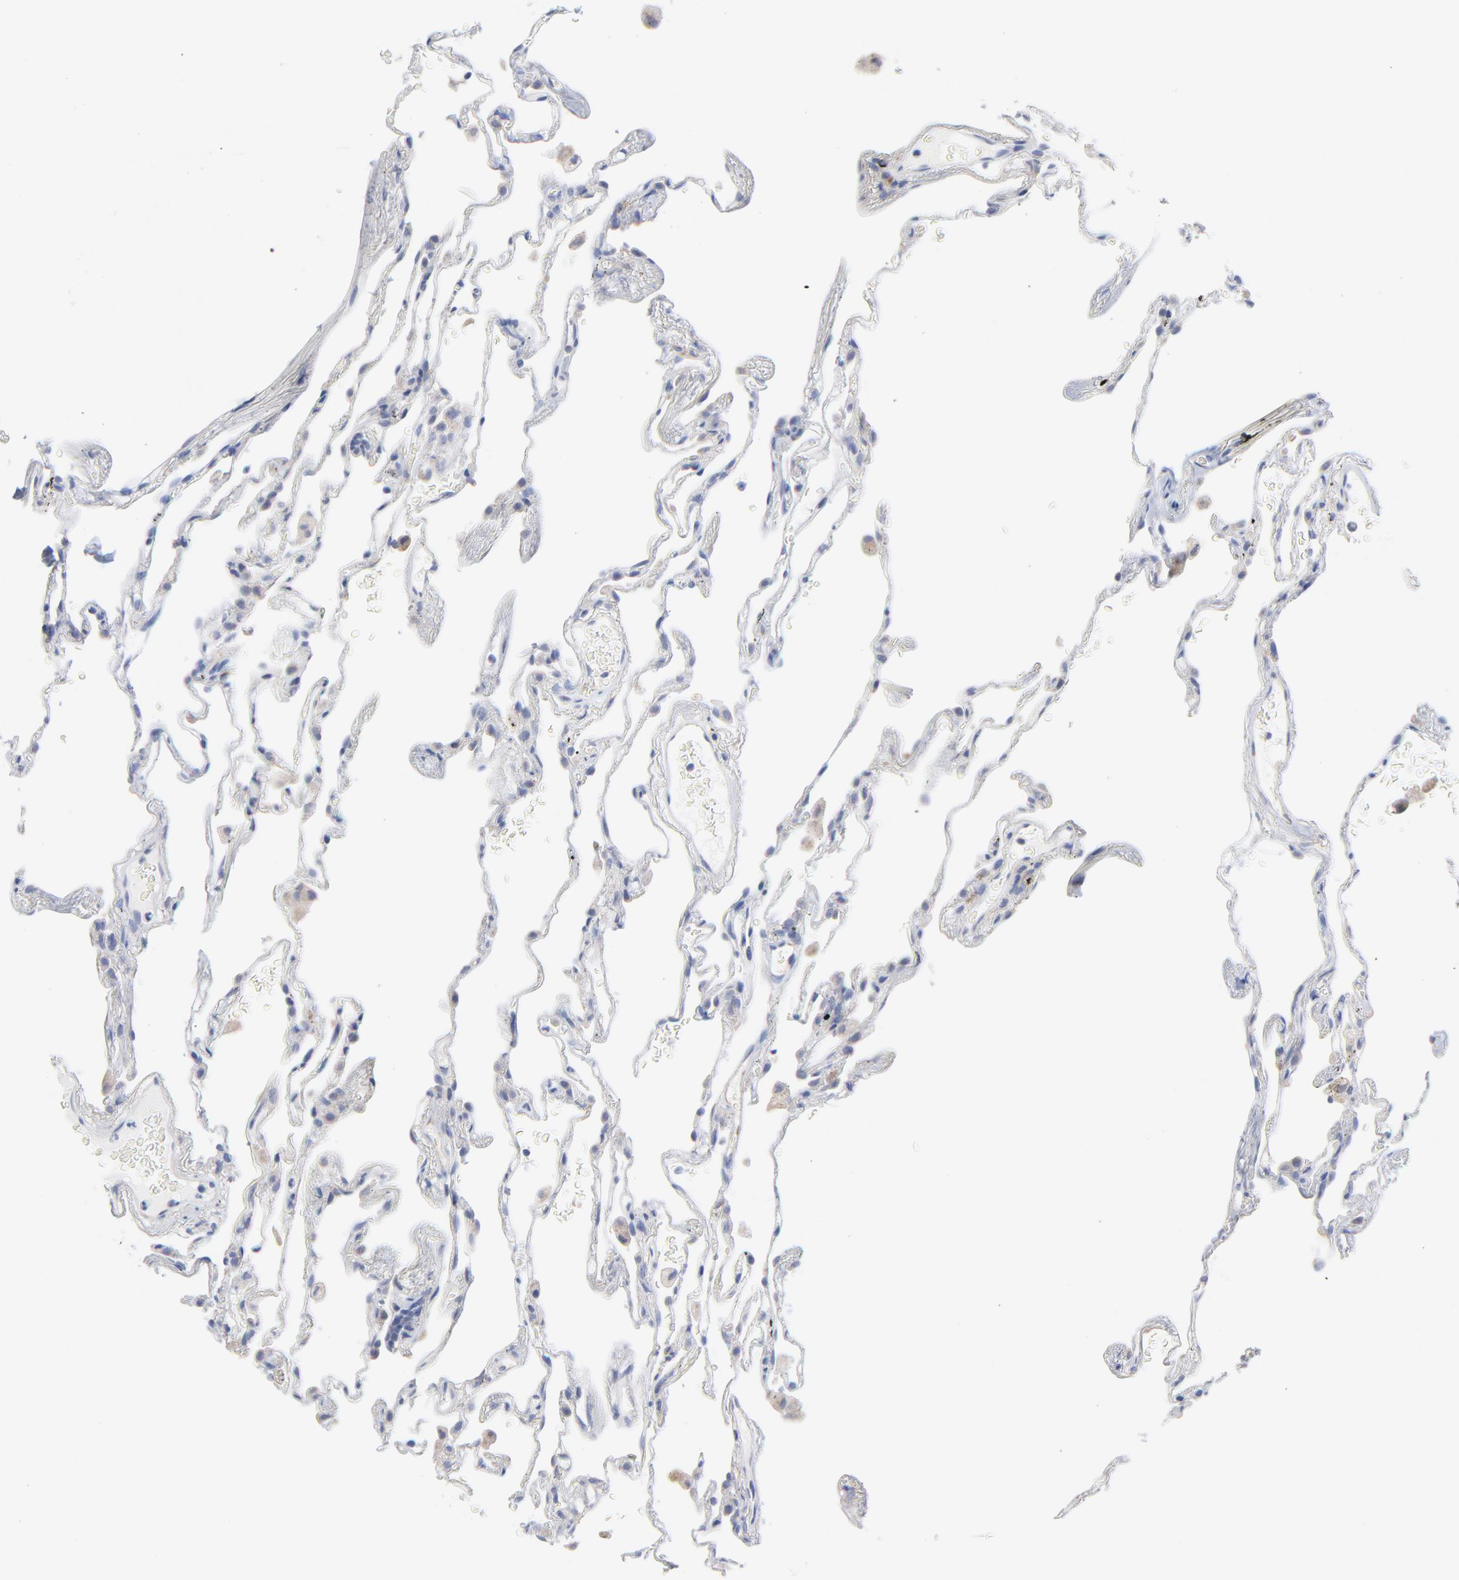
{"staining": {"intensity": "negative", "quantity": "none", "location": "none"}, "tissue": "lung", "cell_type": "Alveolar cells", "image_type": "normal", "snomed": [{"axis": "morphology", "description": "Normal tissue, NOS"}, {"axis": "morphology", "description": "Inflammation, NOS"}, {"axis": "topography", "description": "Lung"}], "caption": "Alveolar cells show no significant protein expression in normal lung. The staining is performed using DAB brown chromogen with nuclei counter-stained in using hematoxylin.", "gene": "CPE", "patient": {"sex": "male", "age": 69}}